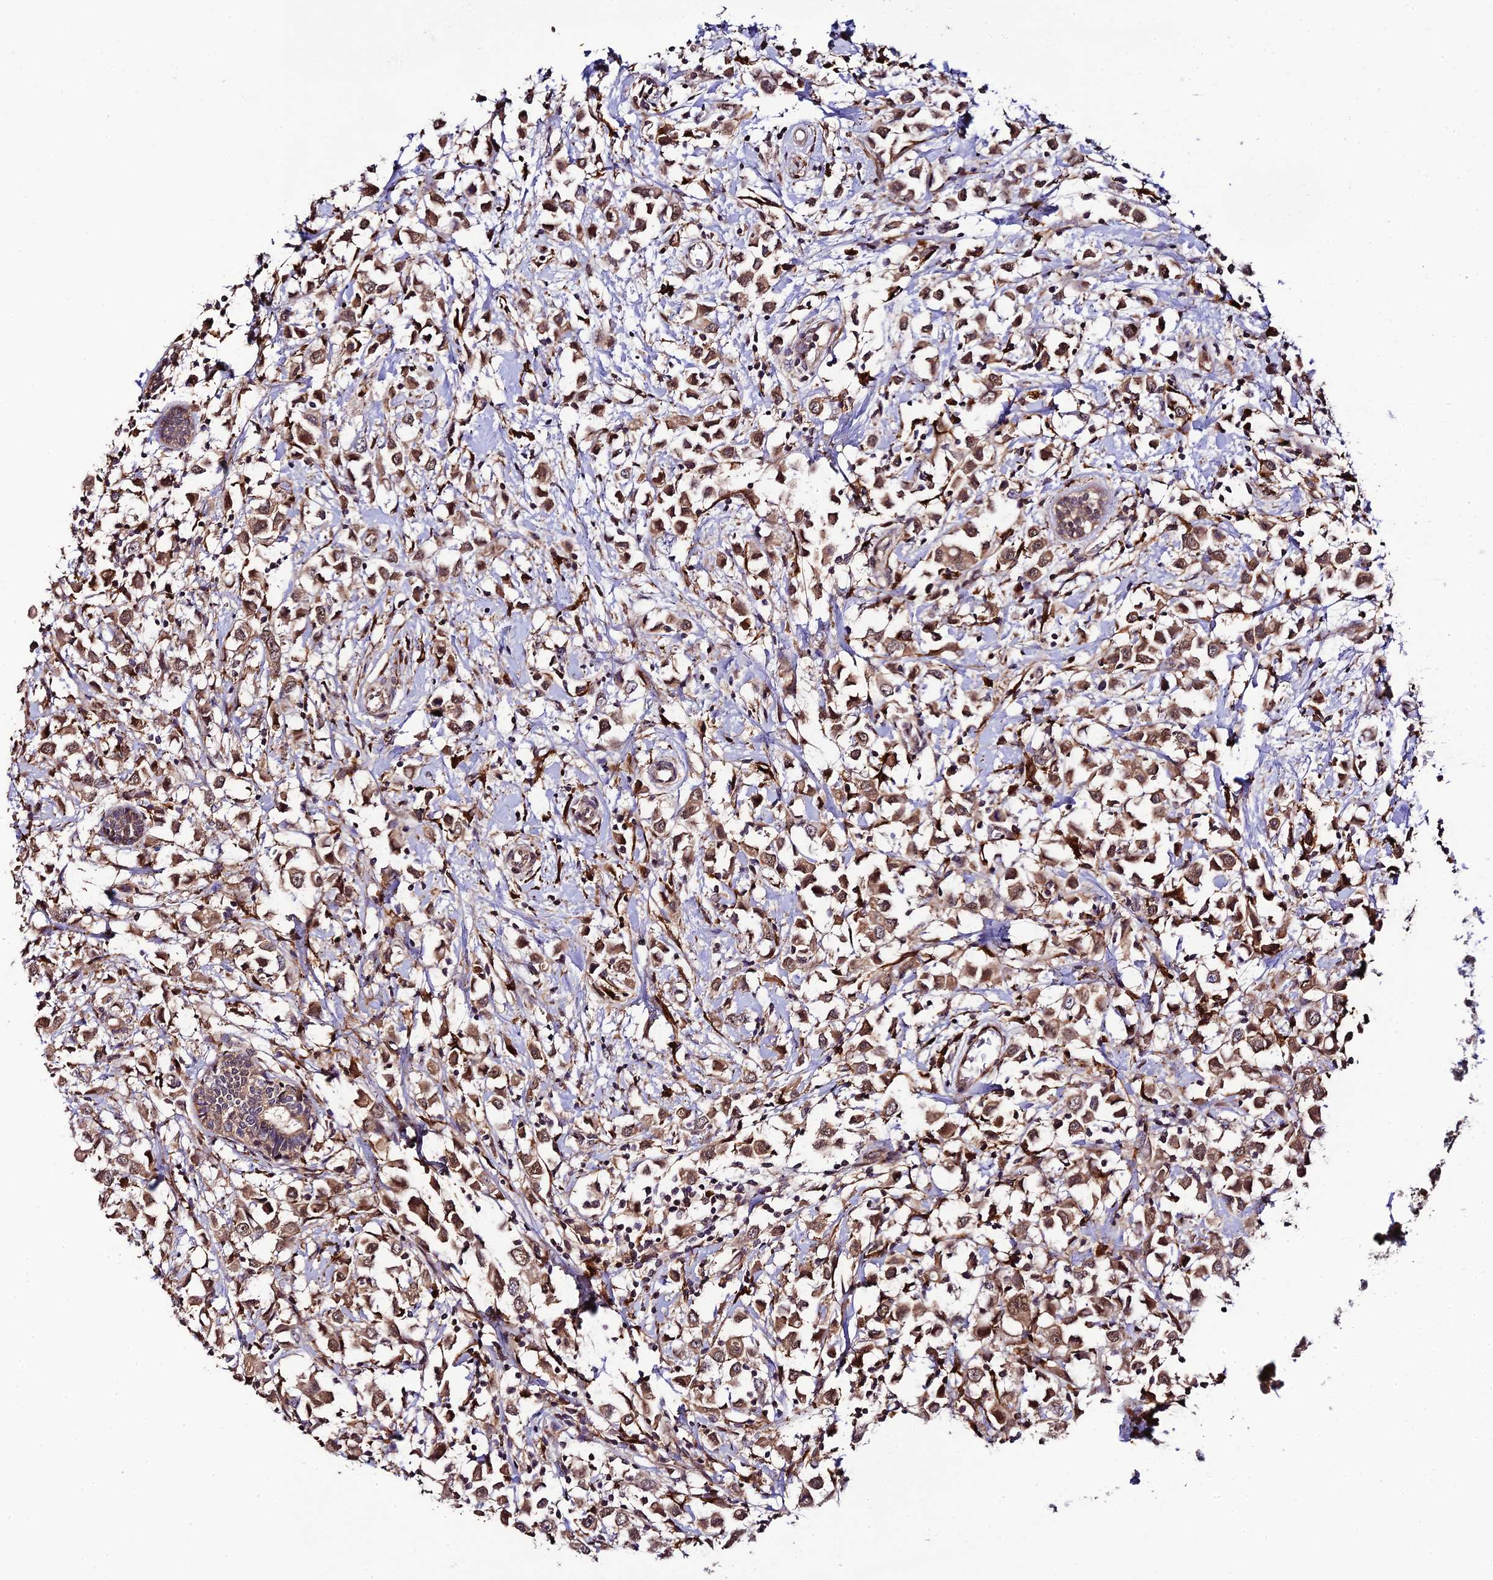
{"staining": {"intensity": "moderate", "quantity": ">75%", "location": "cytoplasmic/membranous"}, "tissue": "breast cancer", "cell_type": "Tumor cells", "image_type": "cancer", "snomed": [{"axis": "morphology", "description": "Duct carcinoma"}, {"axis": "topography", "description": "Breast"}], "caption": "Immunohistochemistry histopathology image of neoplastic tissue: breast cancer stained using IHC reveals medium levels of moderate protein expression localized specifically in the cytoplasmic/membranous of tumor cells, appearing as a cytoplasmic/membranous brown color.", "gene": "P3H3", "patient": {"sex": "female", "age": 61}}